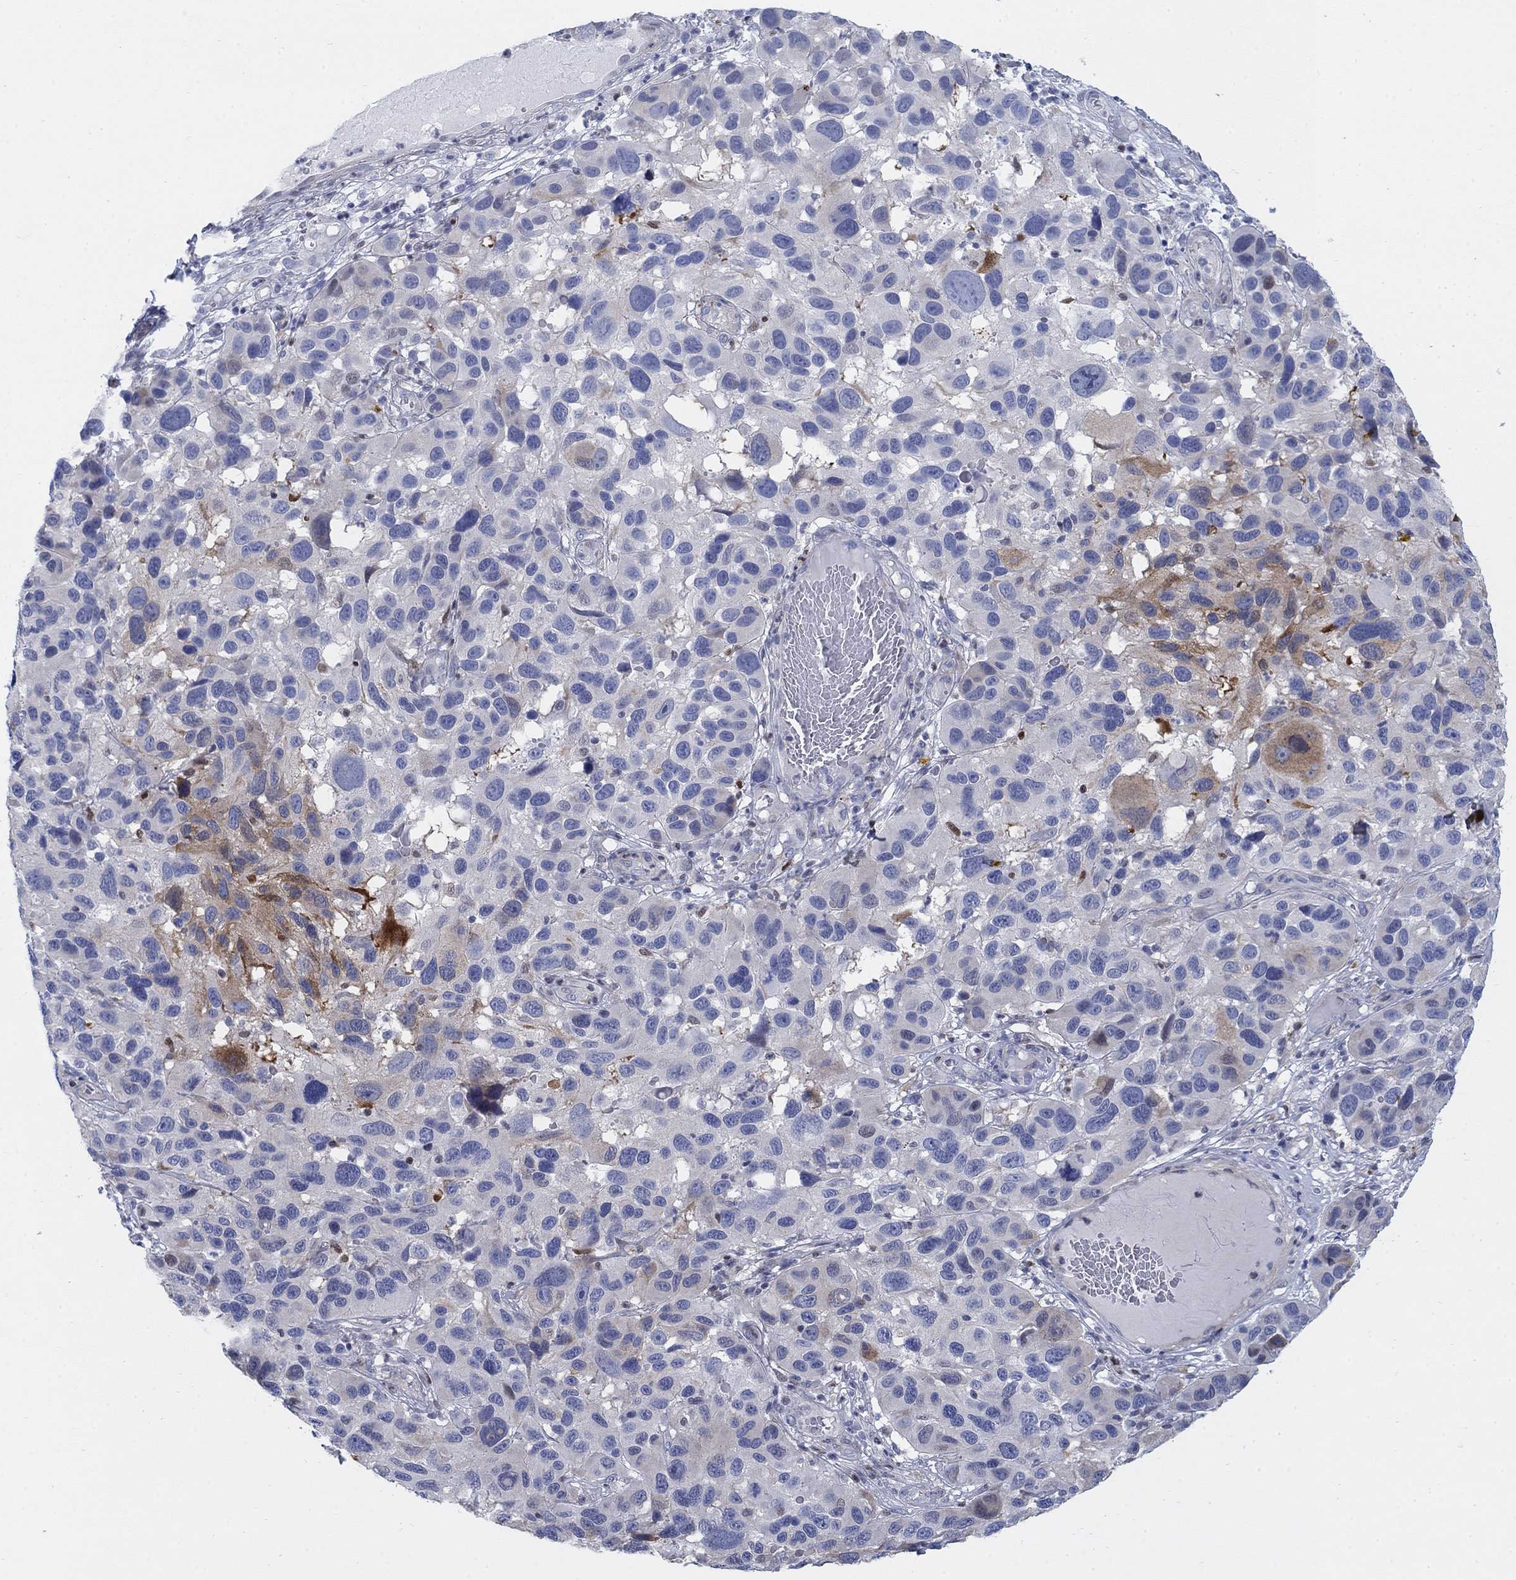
{"staining": {"intensity": "moderate", "quantity": "25%-75%", "location": "cytoplasmic/membranous"}, "tissue": "melanoma", "cell_type": "Tumor cells", "image_type": "cancer", "snomed": [{"axis": "morphology", "description": "Malignant melanoma, NOS"}, {"axis": "topography", "description": "Skin"}], "caption": "Immunohistochemical staining of human melanoma exhibits medium levels of moderate cytoplasmic/membranous expression in approximately 25%-75% of tumor cells.", "gene": "MYO3A", "patient": {"sex": "male", "age": 53}}